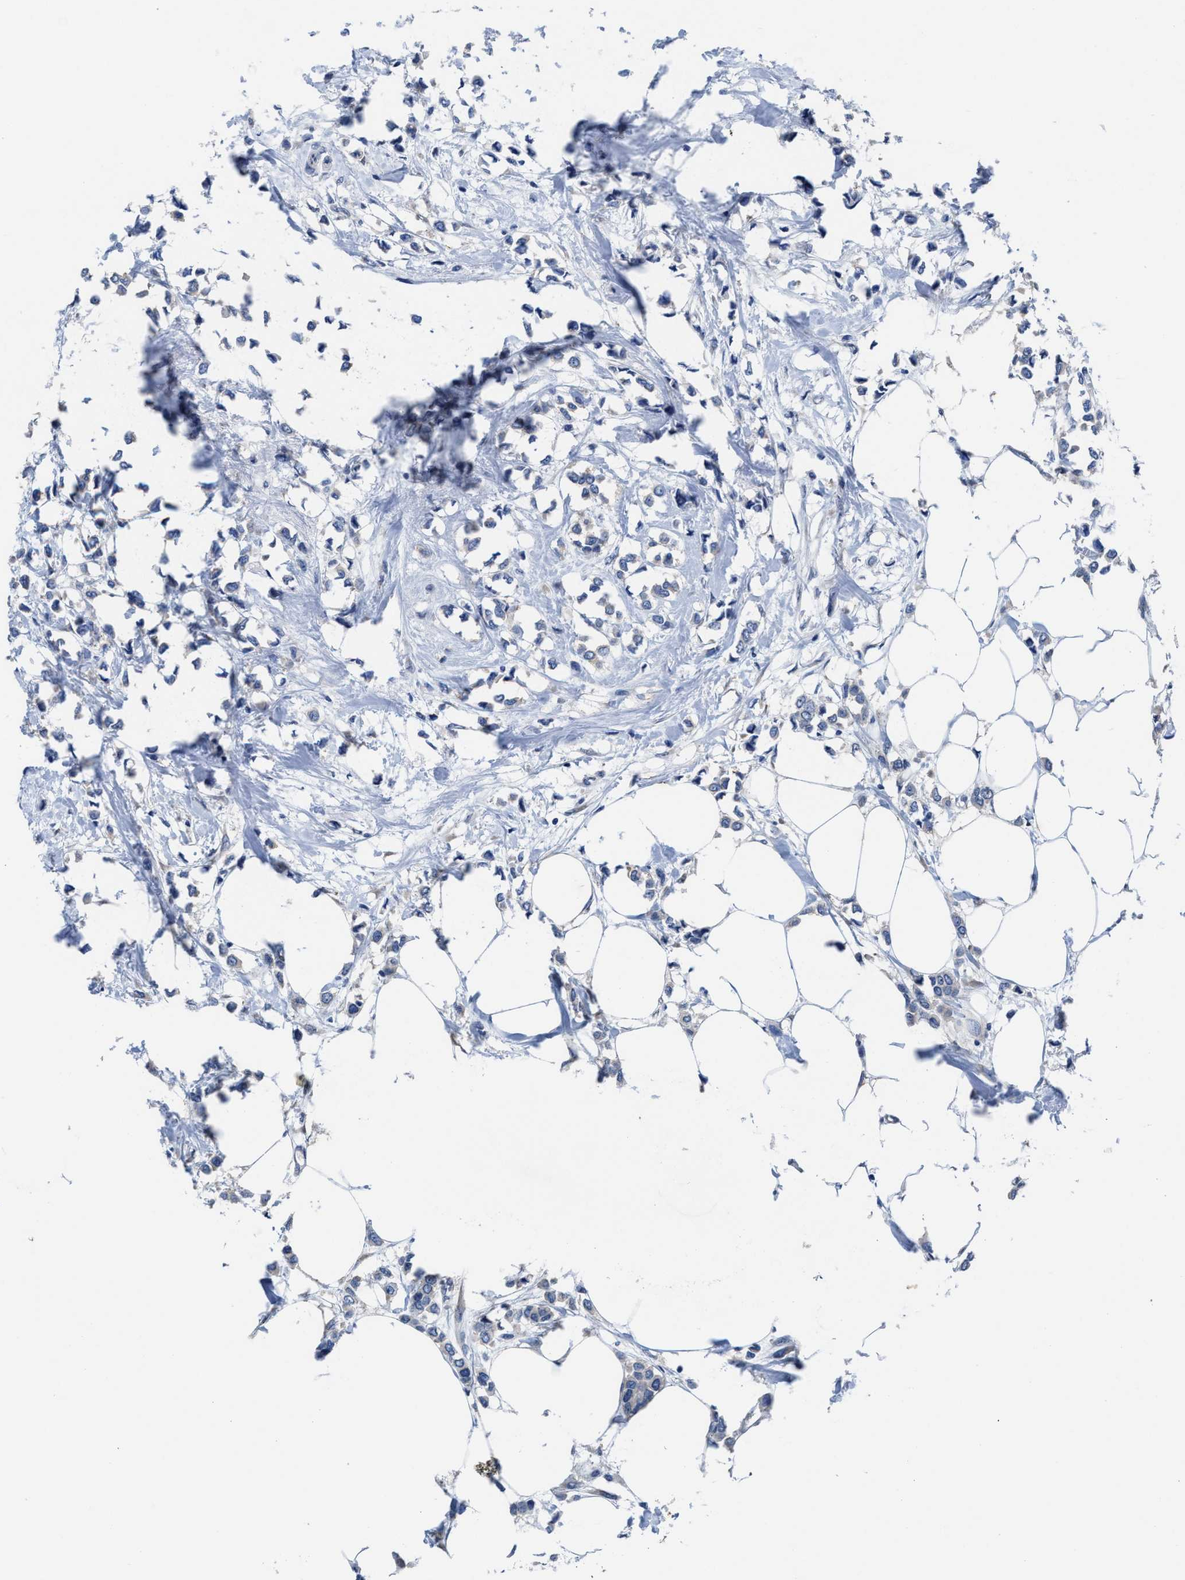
{"staining": {"intensity": "negative", "quantity": "none", "location": "none"}, "tissue": "breast cancer", "cell_type": "Tumor cells", "image_type": "cancer", "snomed": [{"axis": "morphology", "description": "Lobular carcinoma"}, {"axis": "topography", "description": "Breast"}], "caption": "IHC of human breast lobular carcinoma exhibits no expression in tumor cells.", "gene": "HOOK1", "patient": {"sex": "female", "age": 51}}